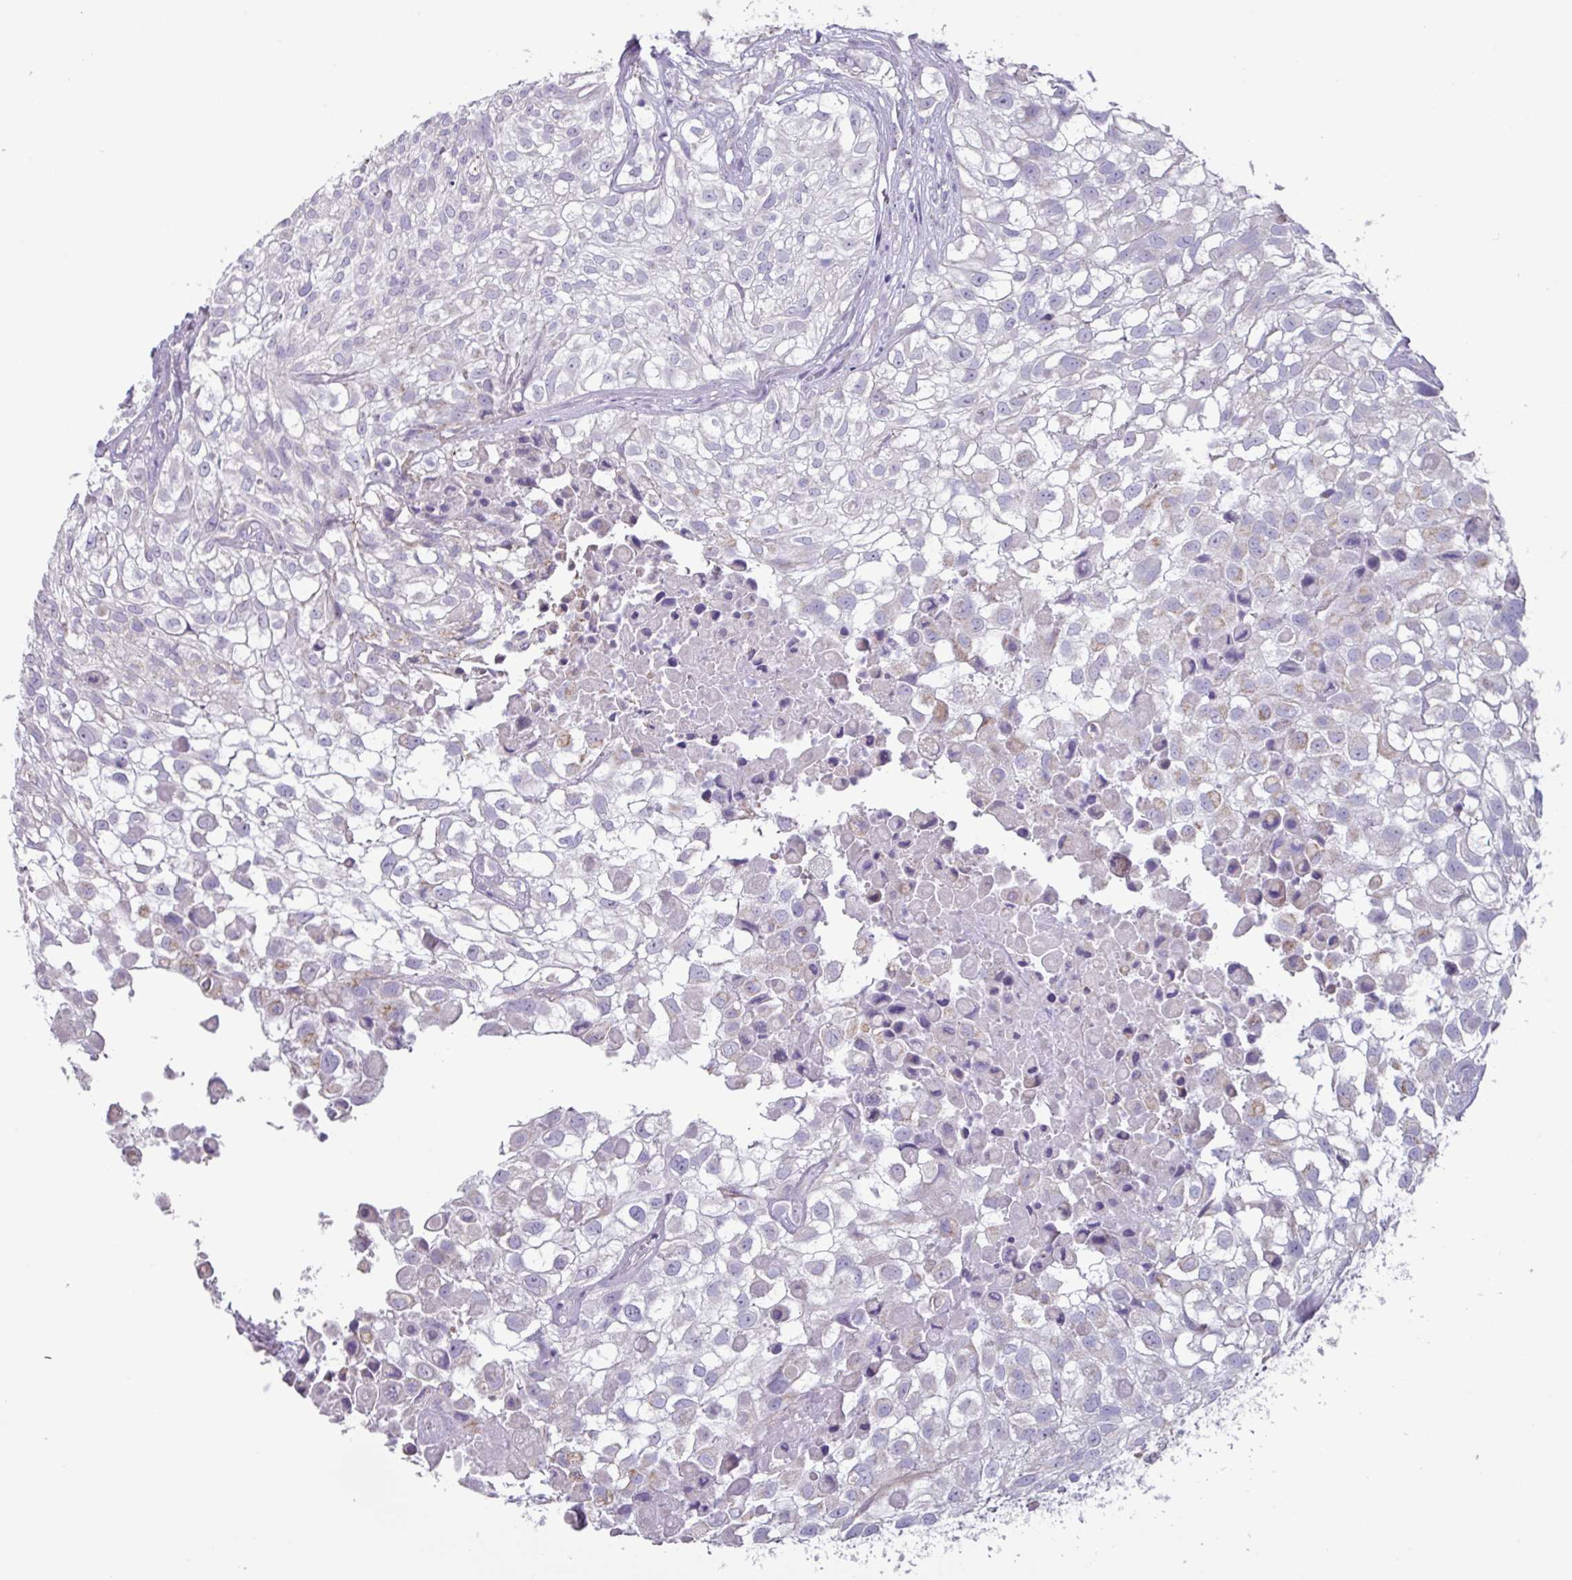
{"staining": {"intensity": "moderate", "quantity": "<25%", "location": "cytoplasmic/membranous"}, "tissue": "urothelial cancer", "cell_type": "Tumor cells", "image_type": "cancer", "snomed": [{"axis": "morphology", "description": "Urothelial carcinoma, High grade"}, {"axis": "topography", "description": "Urinary bladder"}], "caption": "DAB (3,3'-diaminobenzidine) immunohistochemical staining of human high-grade urothelial carcinoma shows moderate cytoplasmic/membranous protein expression in approximately <25% of tumor cells. Using DAB (brown) and hematoxylin (blue) stains, captured at high magnification using brightfield microscopy.", "gene": "MT-ND4", "patient": {"sex": "male", "age": 56}}